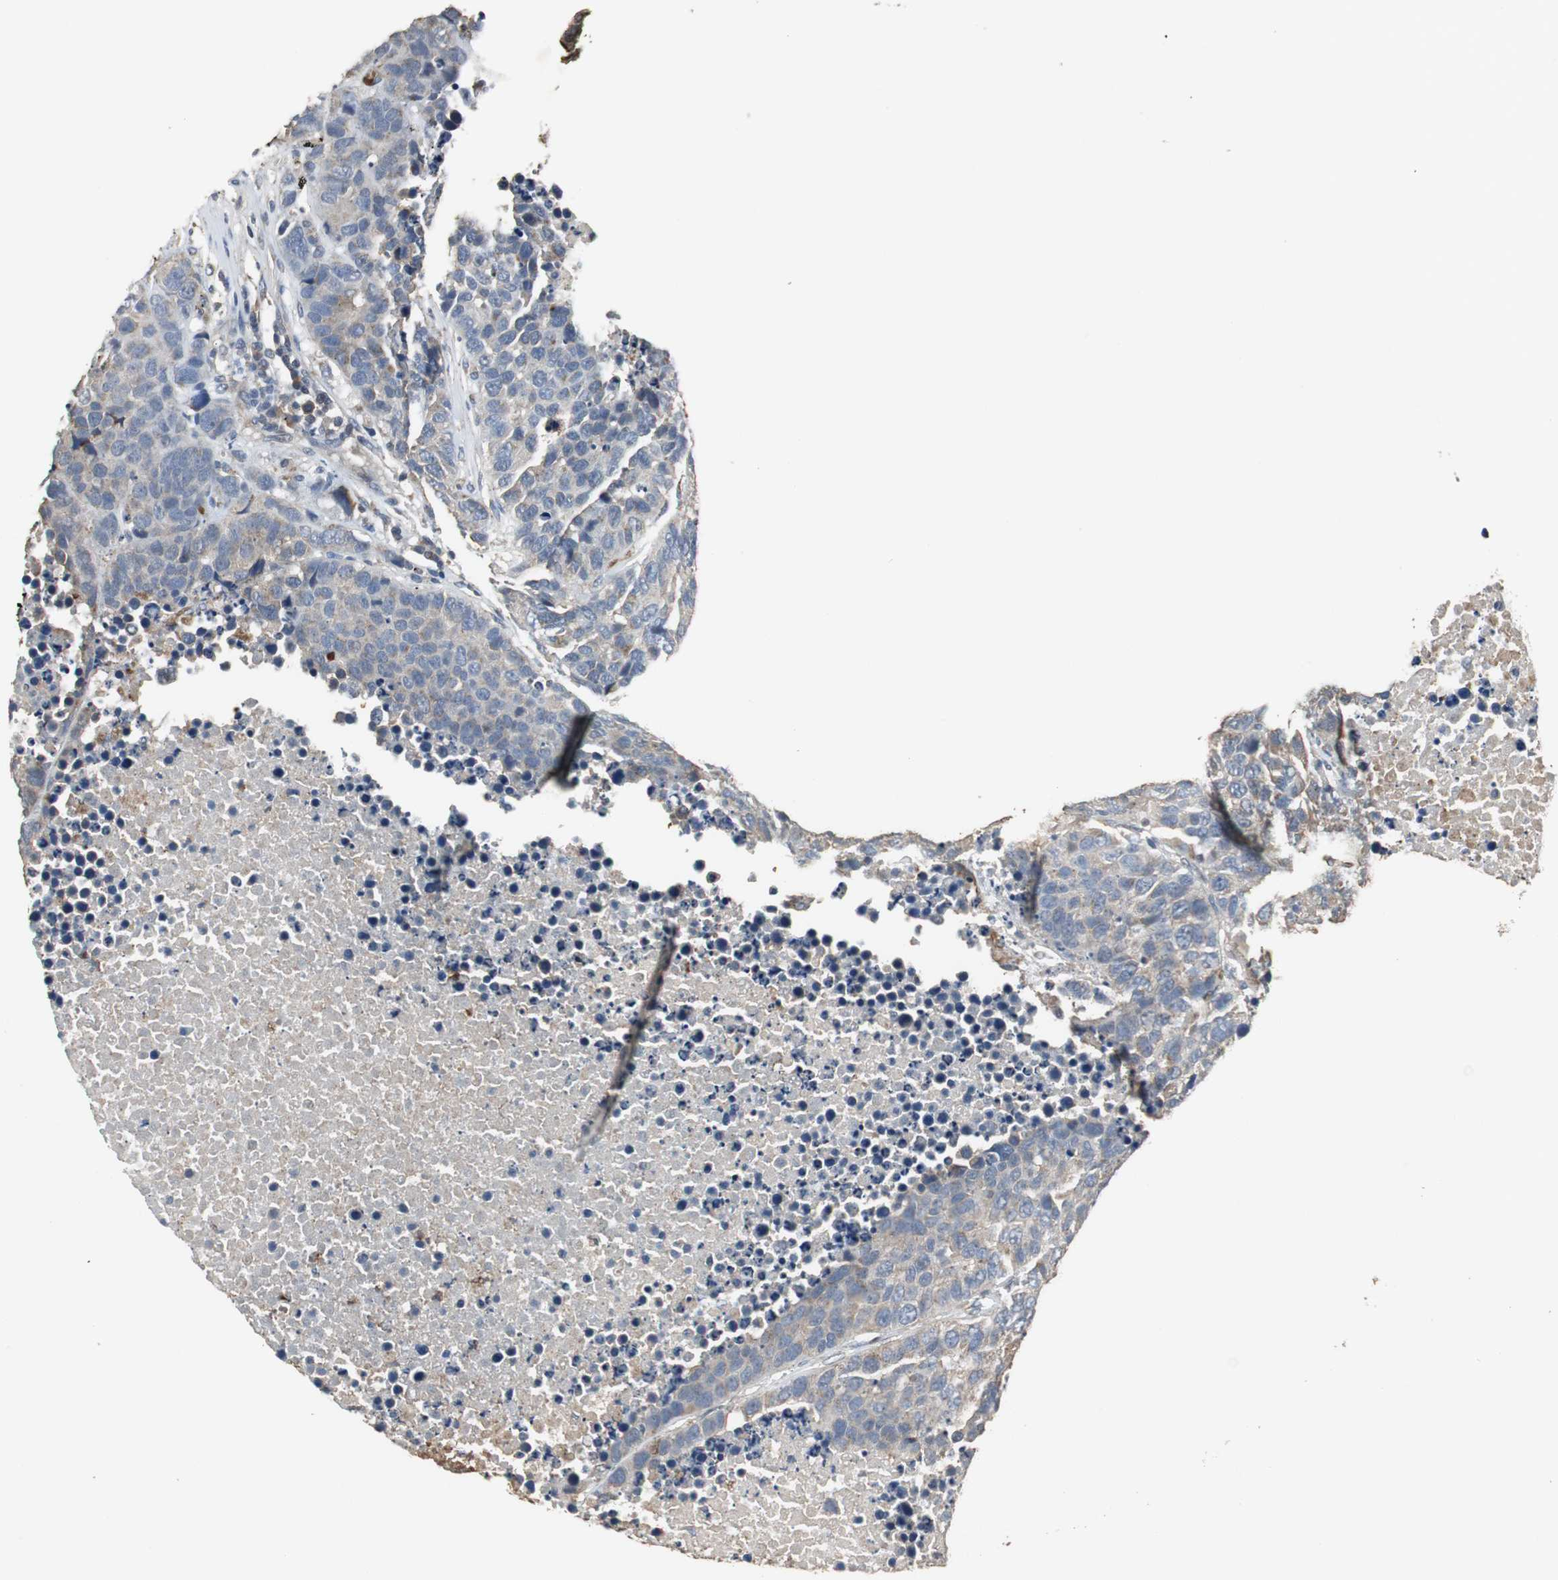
{"staining": {"intensity": "weak", "quantity": ">75%", "location": "cytoplasmic/membranous"}, "tissue": "carcinoid", "cell_type": "Tumor cells", "image_type": "cancer", "snomed": [{"axis": "morphology", "description": "Carcinoid, malignant, NOS"}, {"axis": "topography", "description": "Lung"}], "caption": "DAB immunohistochemical staining of carcinoid shows weak cytoplasmic/membranous protein expression in approximately >75% of tumor cells. Nuclei are stained in blue.", "gene": "JTB", "patient": {"sex": "male", "age": 60}}